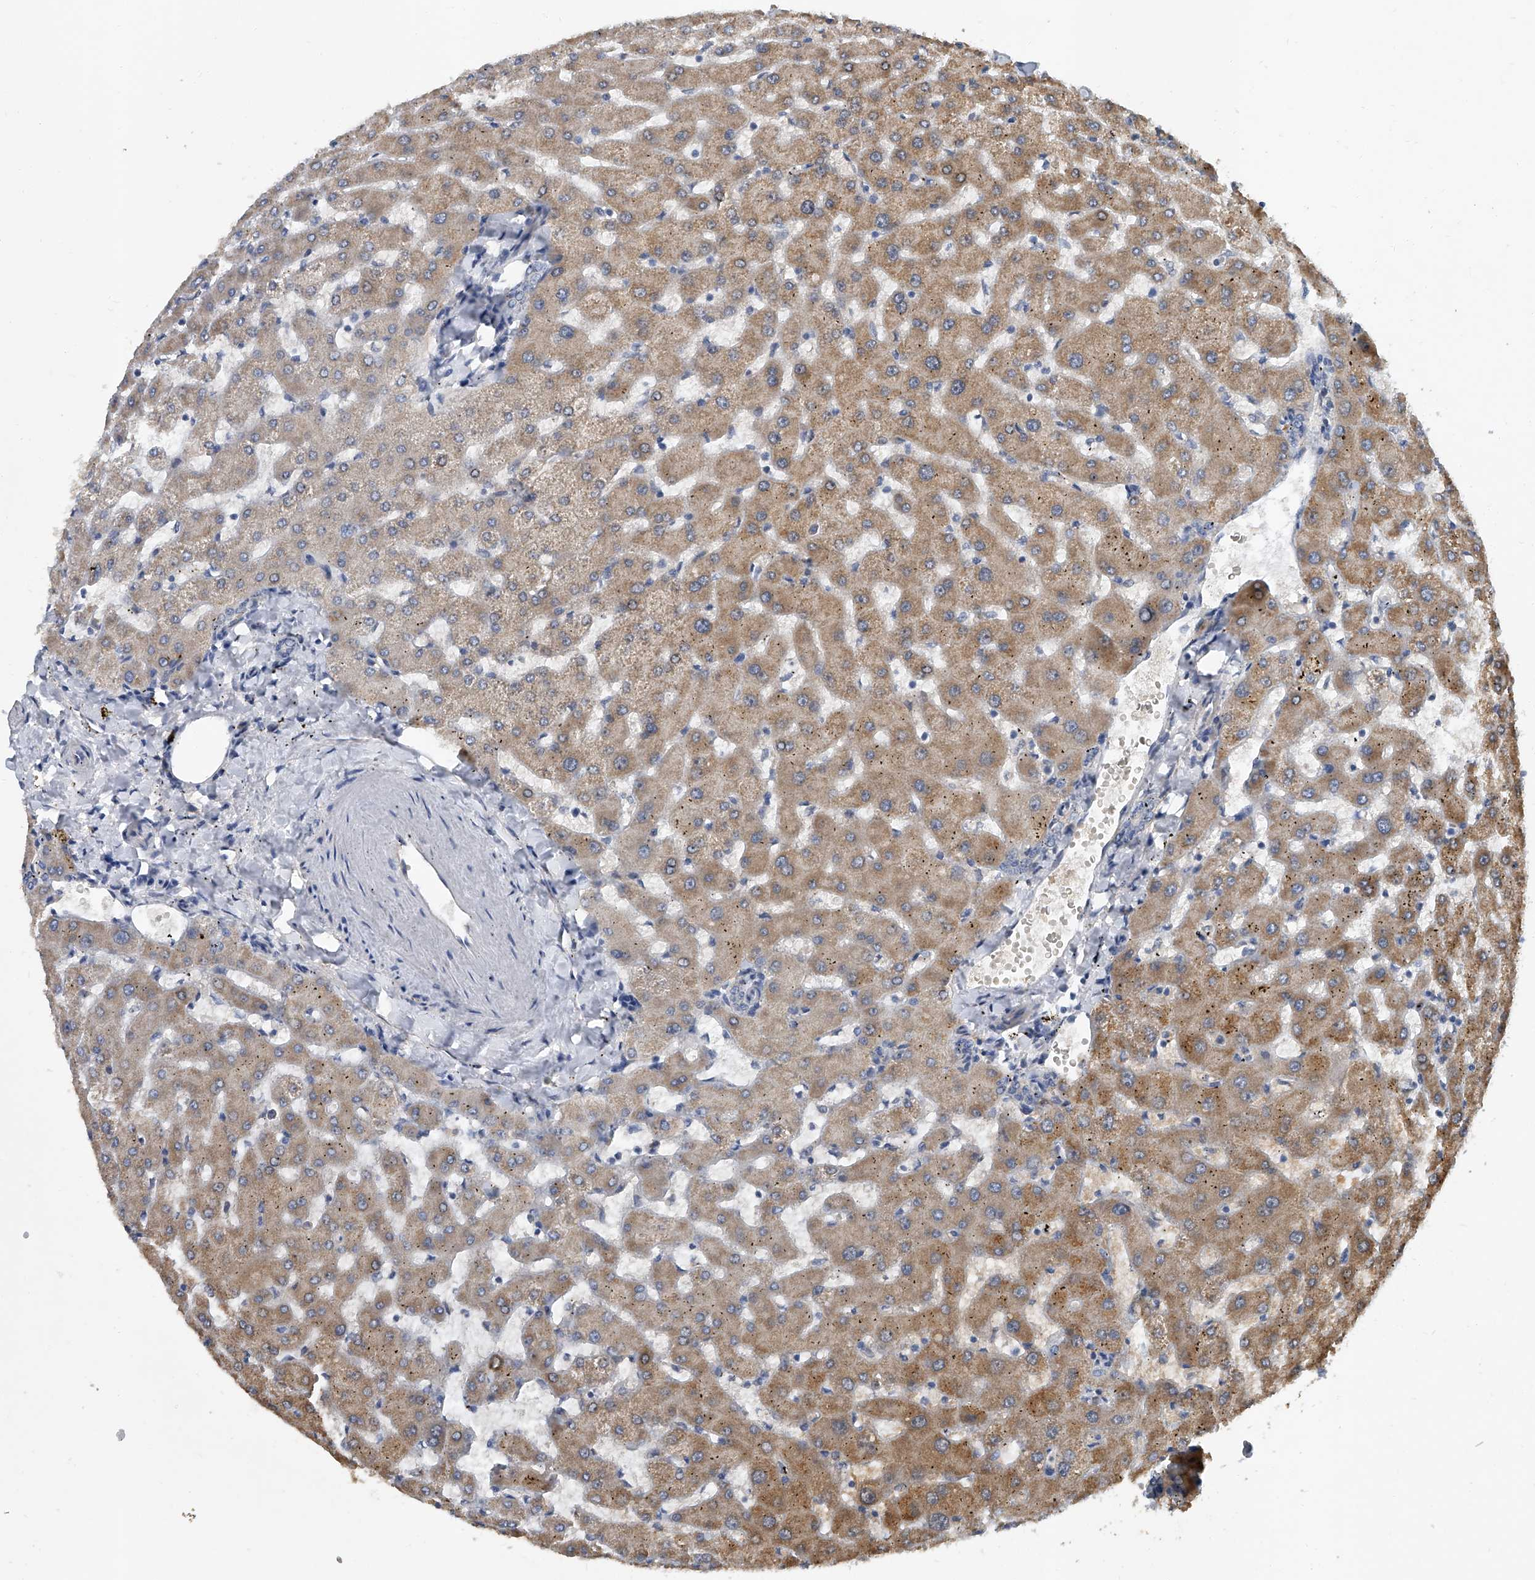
{"staining": {"intensity": "negative", "quantity": "none", "location": "none"}, "tissue": "liver", "cell_type": "Cholangiocytes", "image_type": "normal", "snomed": [{"axis": "morphology", "description": "Normal tissue, NOS"}, {"axis": "topography", "description": "Liver"}], "caption": "Protein analysis of unremarkable liver reveals no significant staining in cholangiocytes. The staining is performed using DAB (3,3'-diaminobenzidine) brown chromogen with nuclei counter-stained in using hematoxylin.", "gene": "JAG2", "patient": {"sex": "female", "age": 63}}